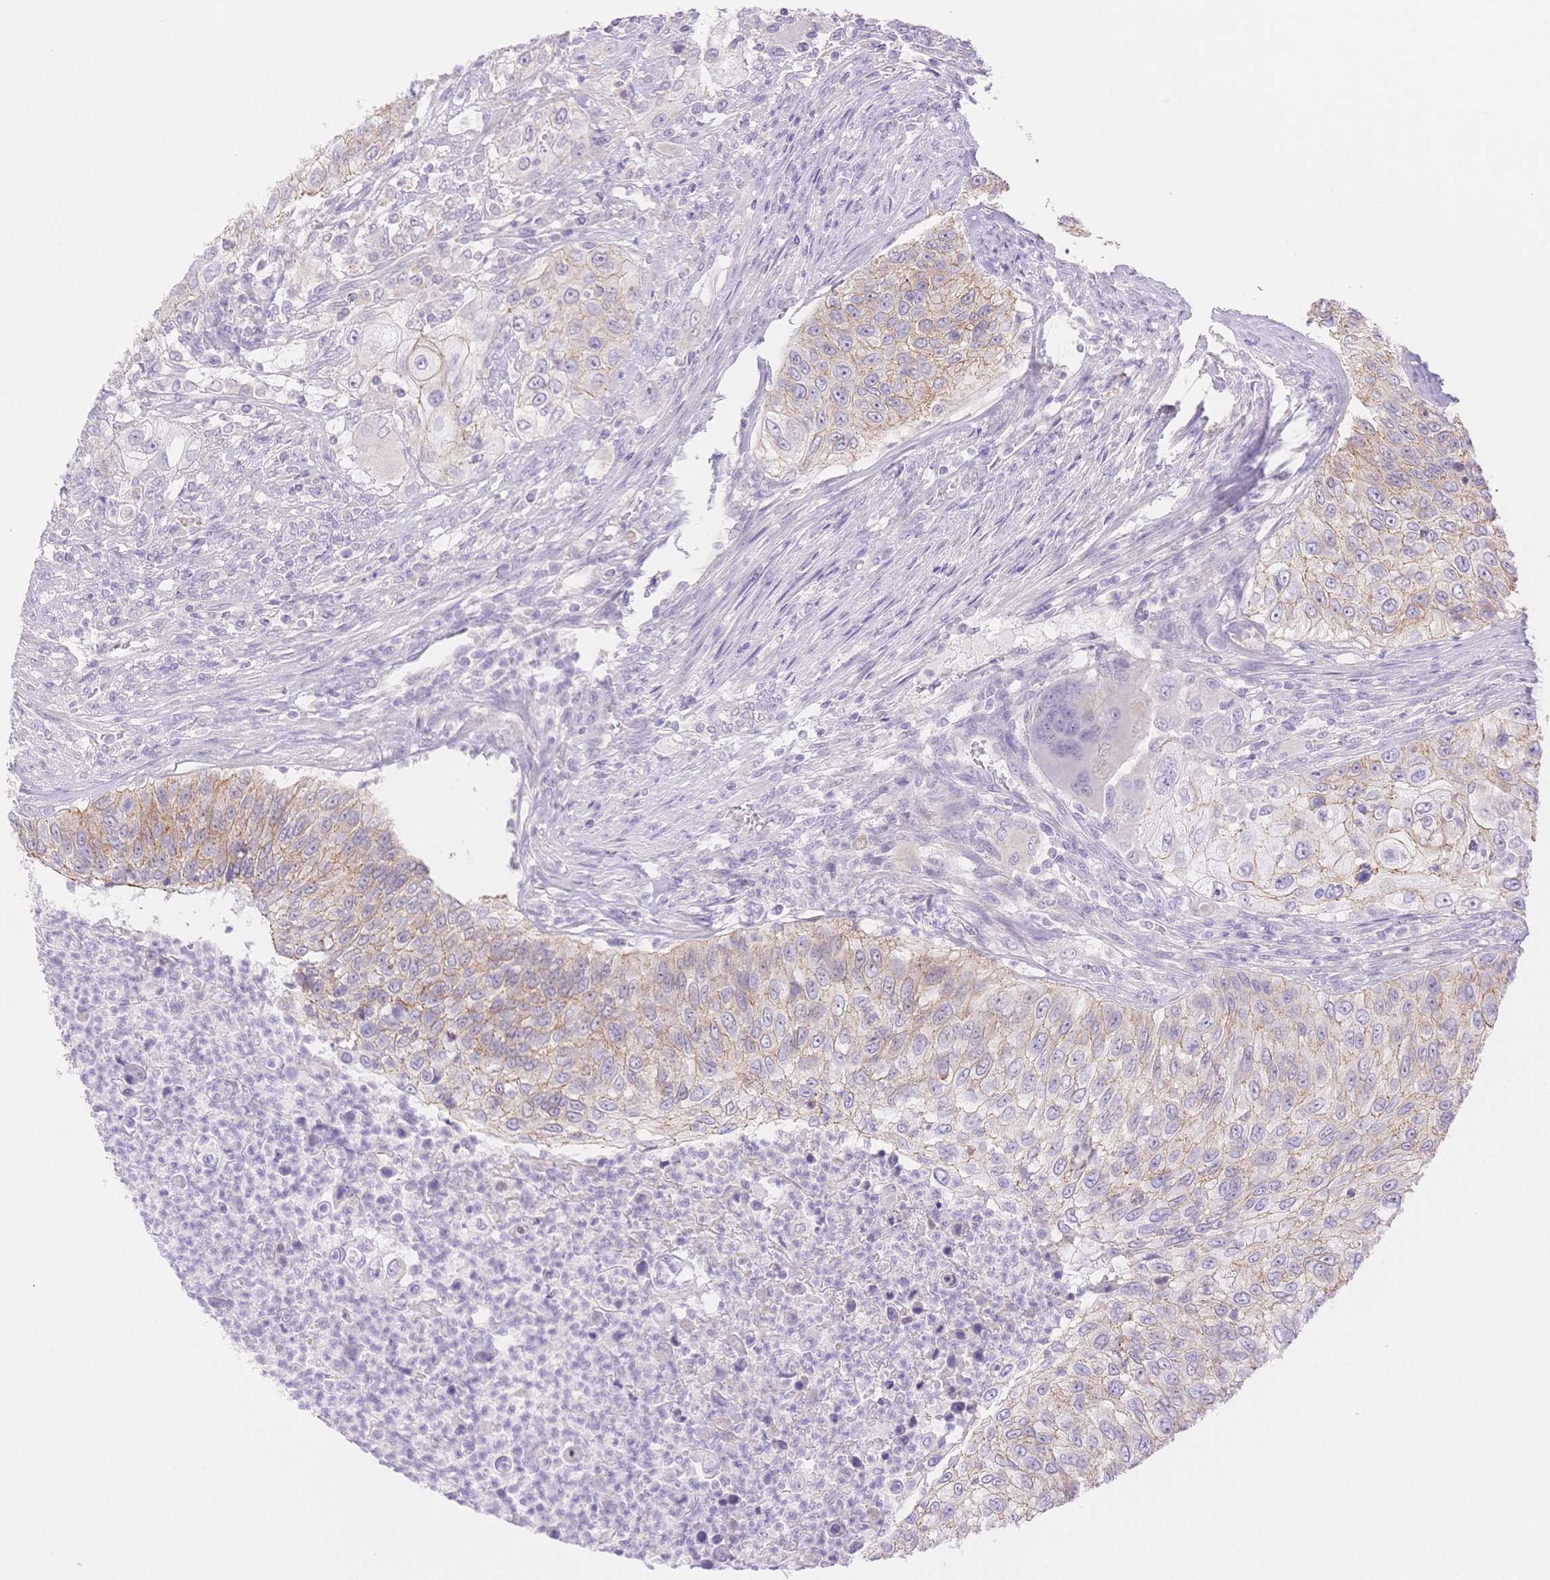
{"staining": {"intensity": "weak", "quantity": "25%-75%", "location": "cytoplasmic/membranous"}, "tissue": "urothelial cancer", "cell_type": "Tumor cells", "image_type": "cancer", "snomed": [{"axis": "morphology", "description": "Urothelial carcinoma, High grade"}, {"axis": "topography", "description": "Urinary bladder"}], "caption": "Human urothelial cancer stained with a protein marker displays weak staining in tumor cells.", "gene": "WDR54", "patient": {"sex": "female", "age": 60}}